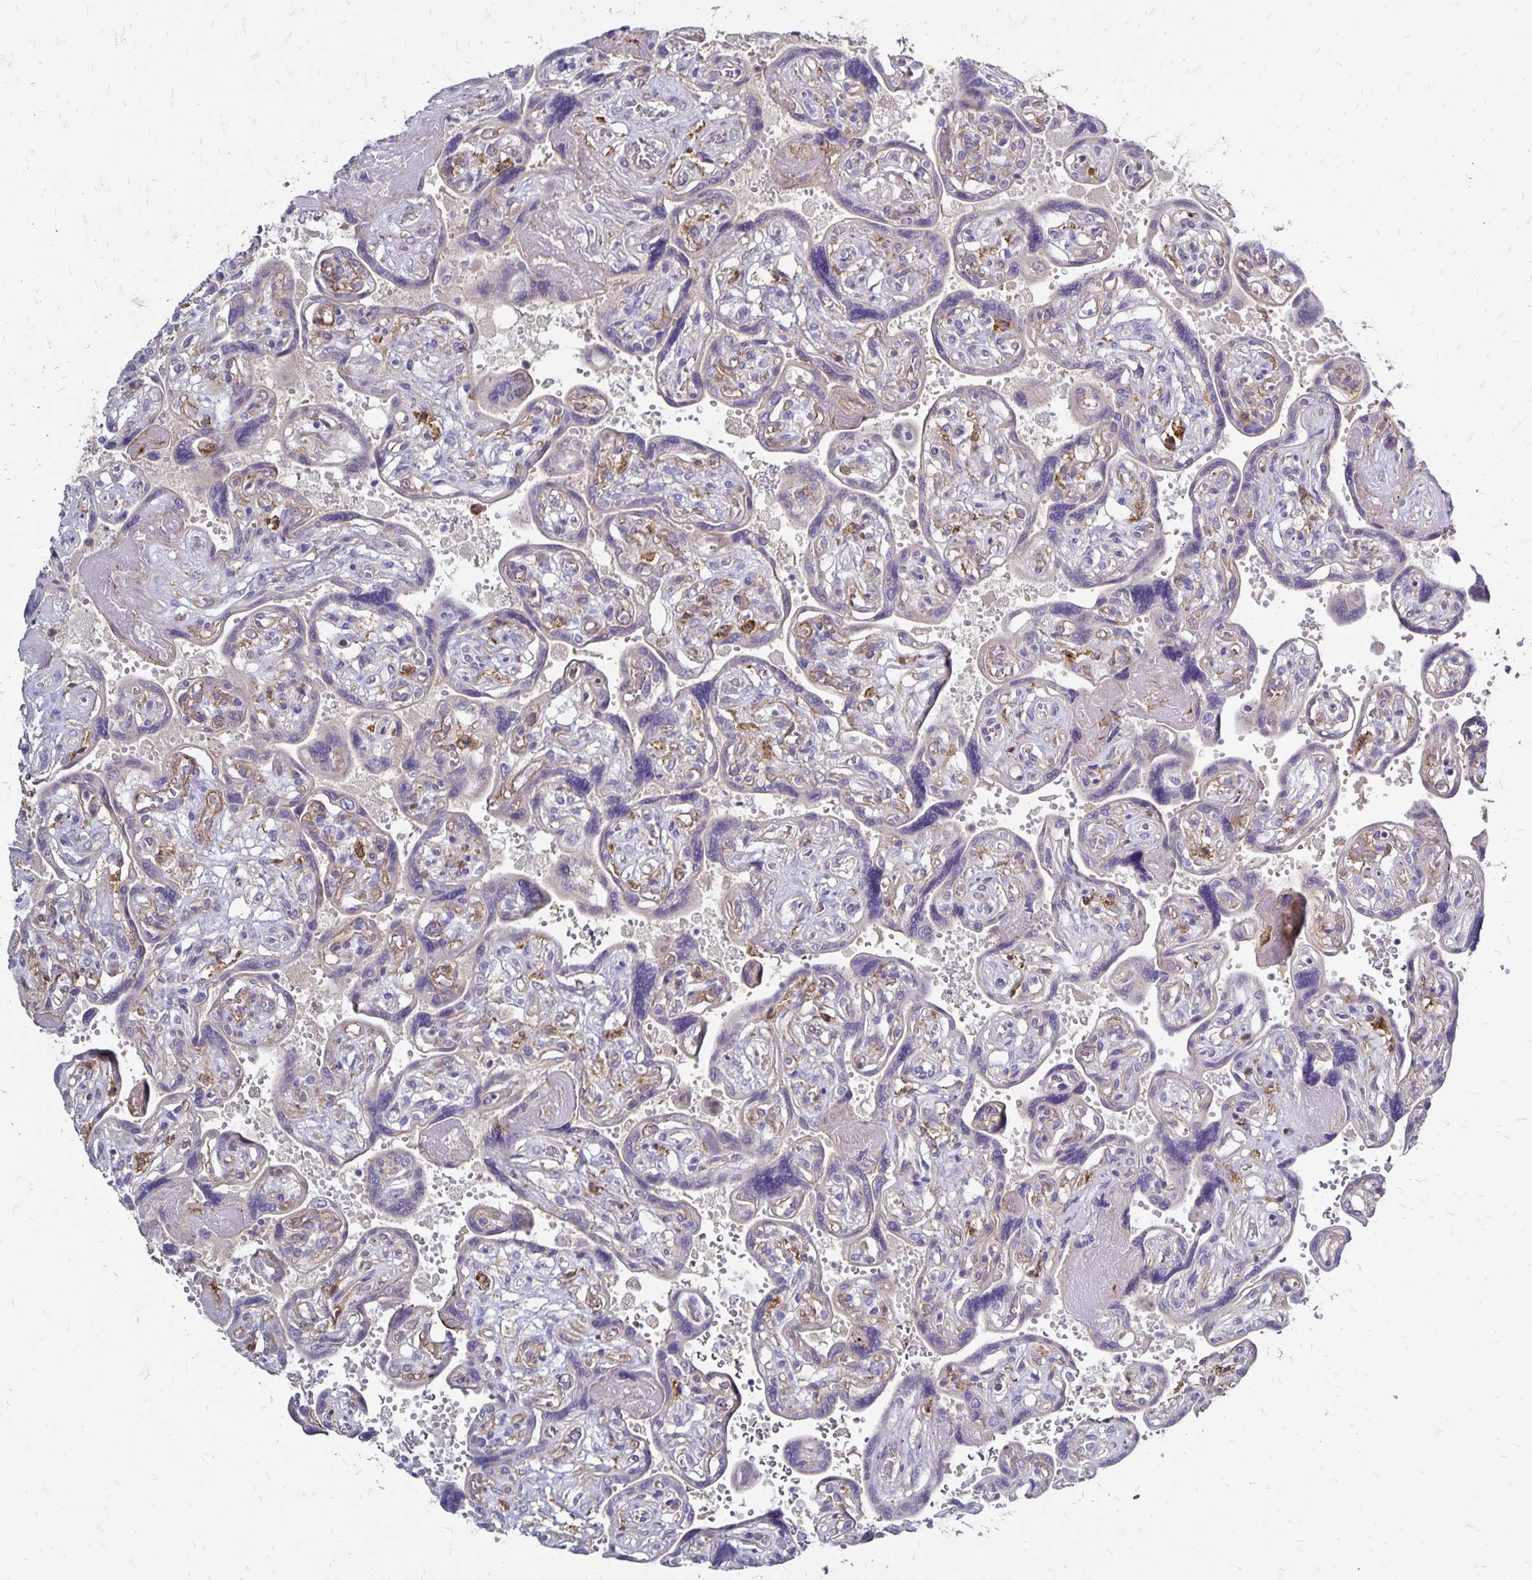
{"staining": {"intensity": "negative", "quantity": "none", "location": "none"}, "tissue": "placenta", "cell_type": "Decidual cells", "image_type": "normal", "snomed": [{"axis": "morphology", "description": "Normal tissue, NOS"}, {"axis": "topography", "description": "Placenta"}], "caption": "This is an immunohistochemistry micrograph of normal human placenta. There is no positivity in decidual cells.", "gene": "TNS3", "patient": {"sex": "female", "age": 32}}